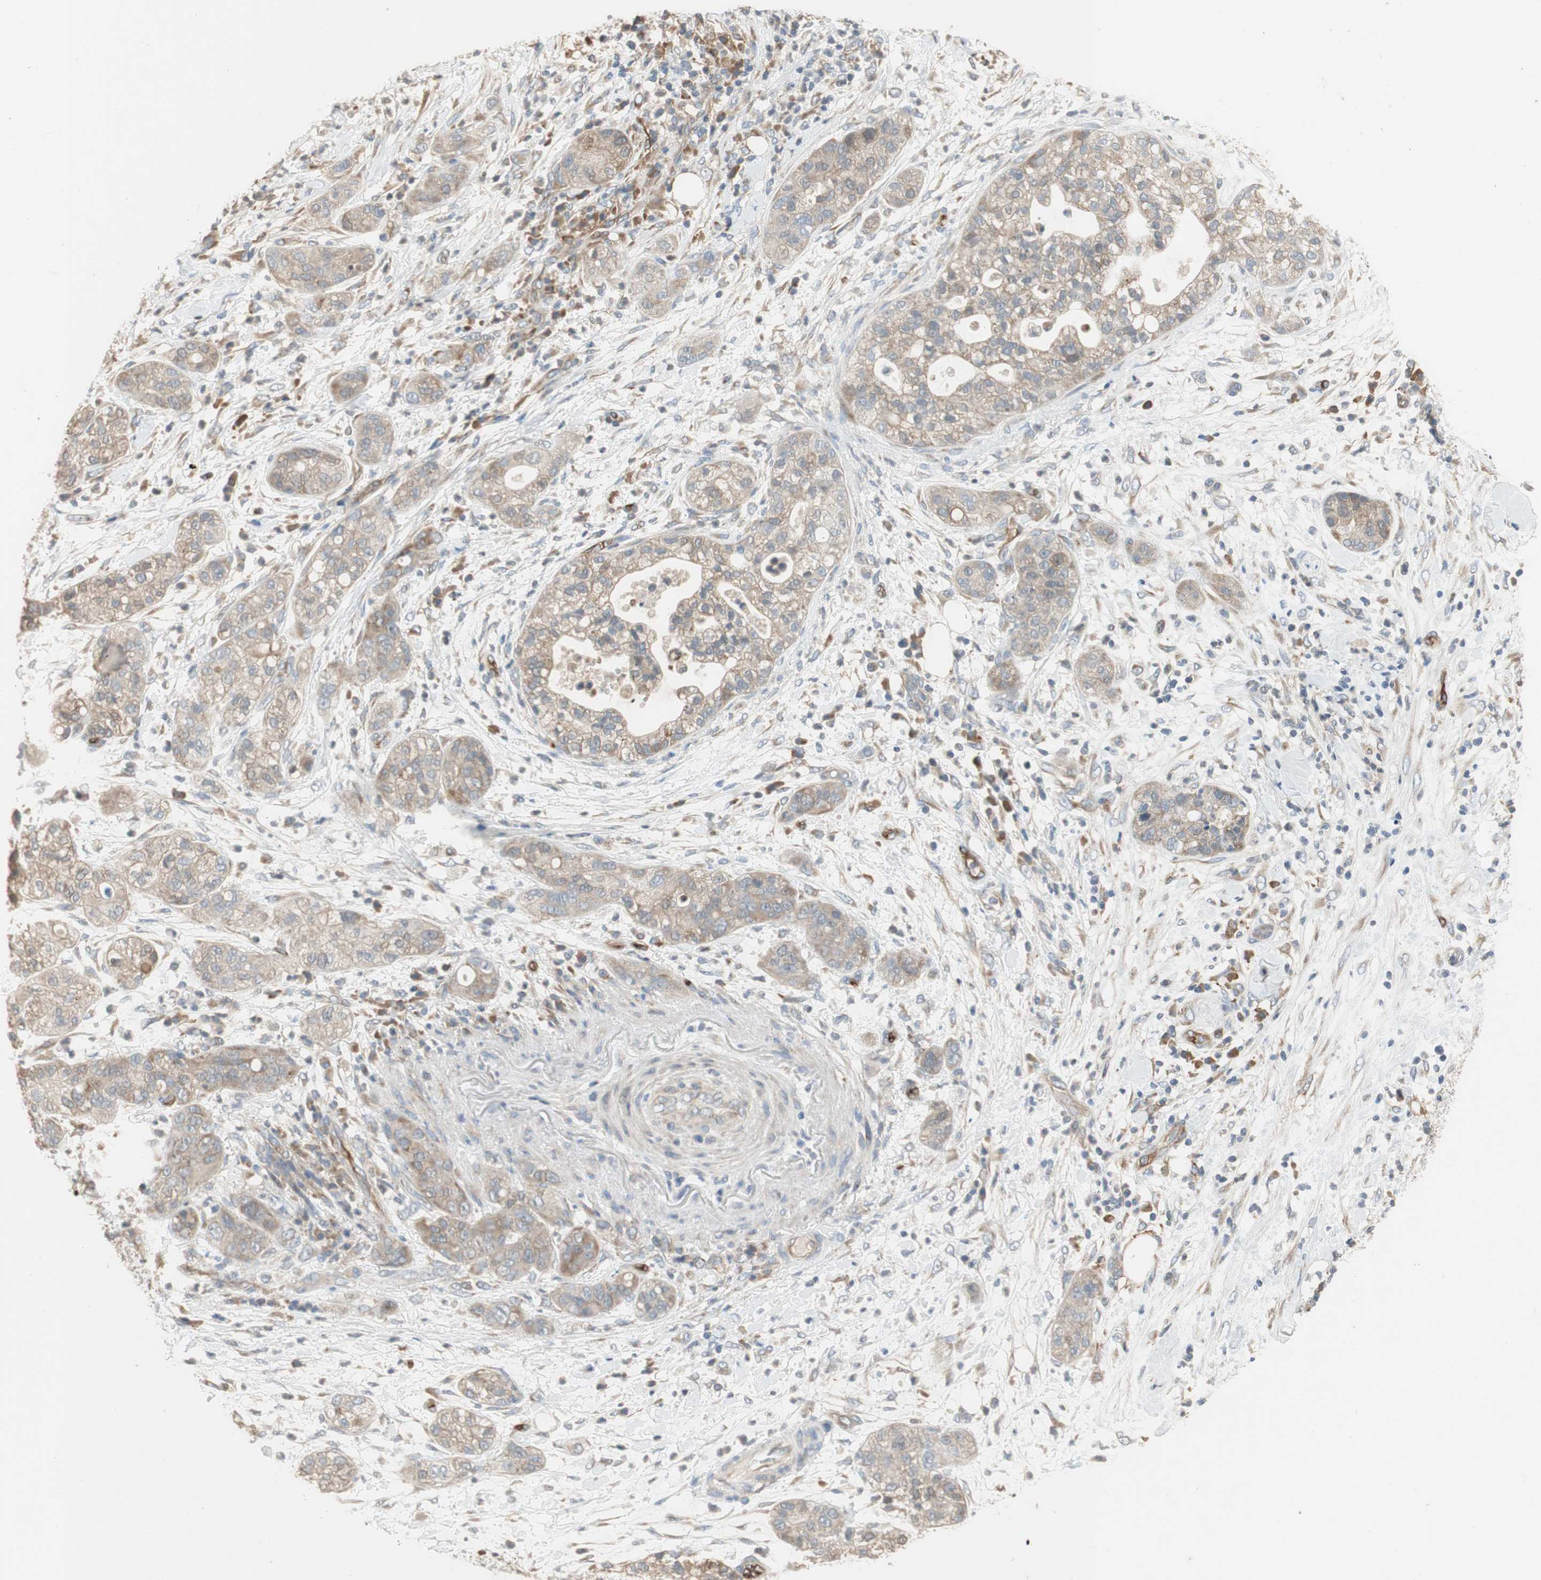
{"staining": {"intensity": "weak", "quantity": ">75%", "location": "cytoplasmic/membranous"}, "tissue": "pancreatic cancer", "cell_type": "Tumor cells", "image_type": "cancer", "snomed": [{"axis": "morphology", "description": "Adenocarcinoma, NOS"}, {"axis": "topography", "description": "Pancreas"}], "caption": "Pancreatic cancer (adenocarcinoma) stained with a protein marker exhibits weak staining in tumor cells.", "gene": "ALPL", "patient": {"sex": "female", "age": 78}}